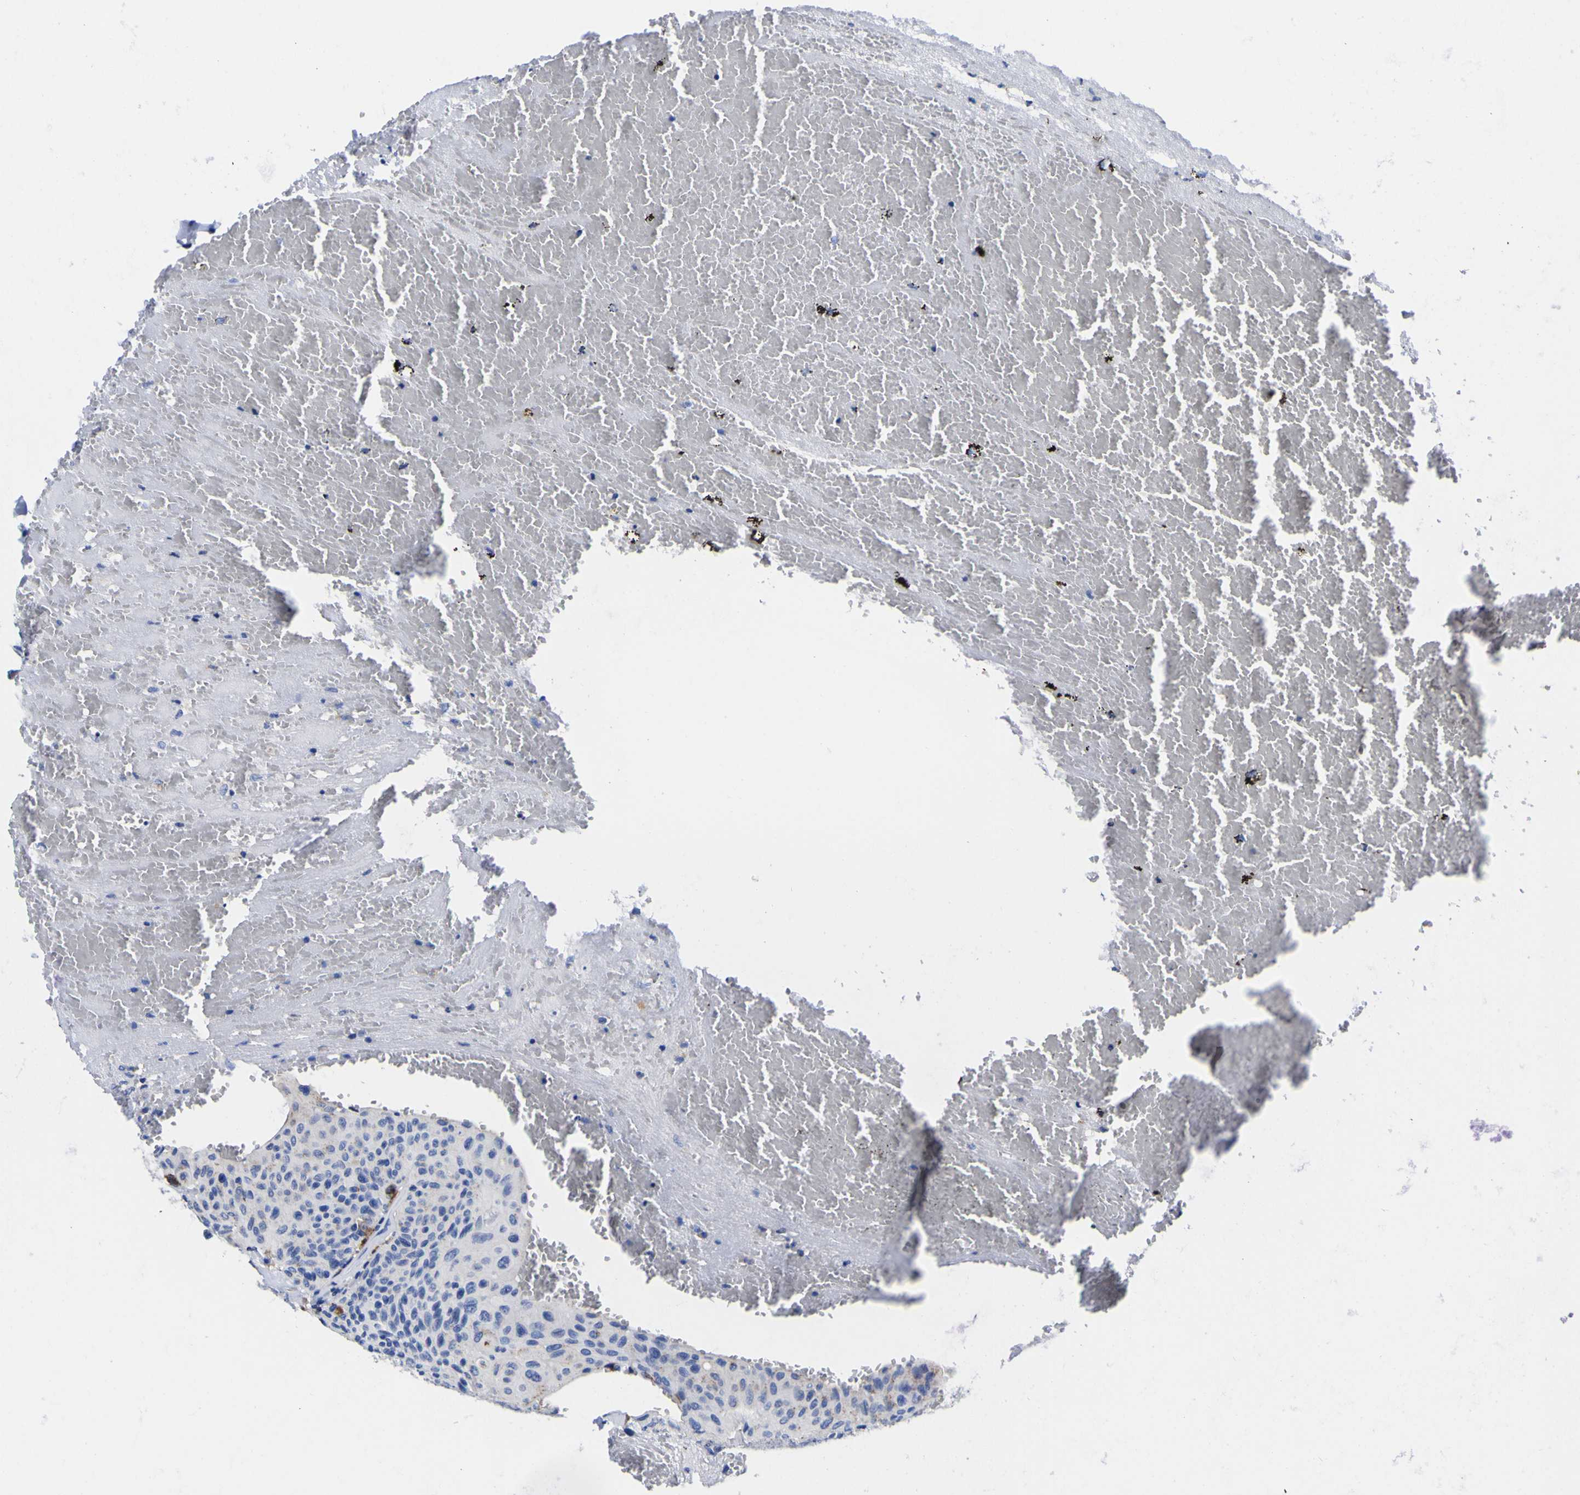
{"staining": {"intensity": "strong", "quantity": "<25%", "location": "cytoplasmic/membranous"}, "tissue": "urothelial cancer", "cell_type": "Tumor cells", "image_type": "cancer", "snomed": [{"axis": "morphology", "description": "Urothelial carcinoma, High grade"}, {"axis": "topography", "description": "Urinary bladder"}], "caption": "Immunohistochemistry (IHC) photomicrograph of neoplastic tissue: human urothelial carcinoma (high-grade) stained using immunohistochemistry (IHC) demonstrates medium levels of strong protein expression localized specifically in the cytoplasmic/membranous of tumor cells, appearing as a cytoplasmic/membranous brown color.", "gene": "HLA-DQA1", "patient": {"sex": "male", "age": 66}}